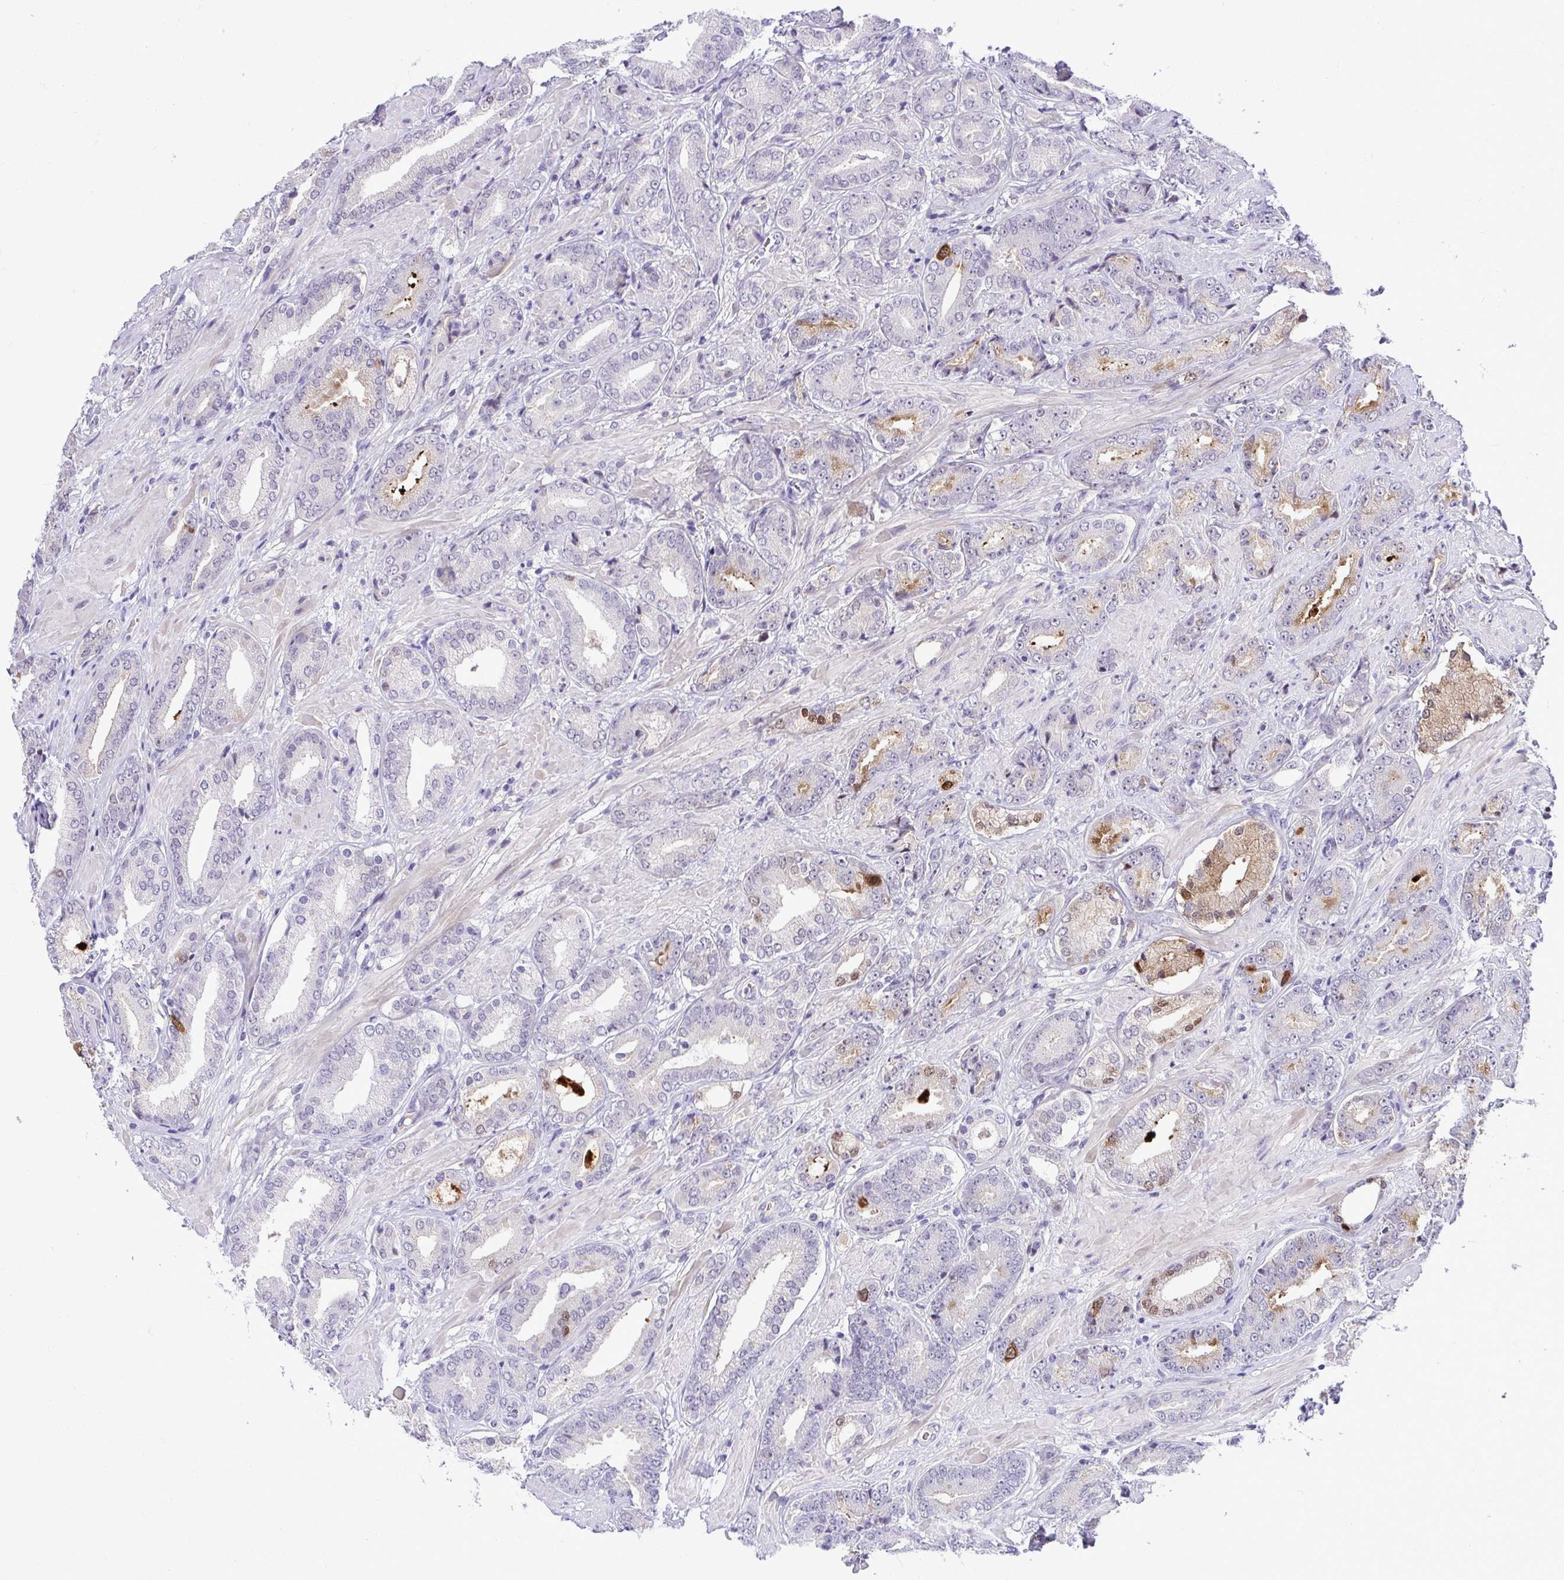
{"staining": {"intensity": "moderate", "quantity": "<25%", "location": "cytoplasmic/membranous,nuclear"}, "tissue": "prostate cancer", "cell_type": "Tumor cells", "image_type": "cancer", "snomed": [{"axis": "morphology", "description": "Adenocarcinoma, High grade"}, {"axis": "topography", "description": "Prostate"}], "caption": "IHC of prostate cancer shows low levels of moderate cytoplasmic/membranous and nuclear expression in approximately <25% of tumor cells. Using DAB (brown) and hematoxylin (blue) stains, captured at high magnification using brightfield microscopy.", "gene": "CDC20", "patient": {"sex": "male", "age": 56}}